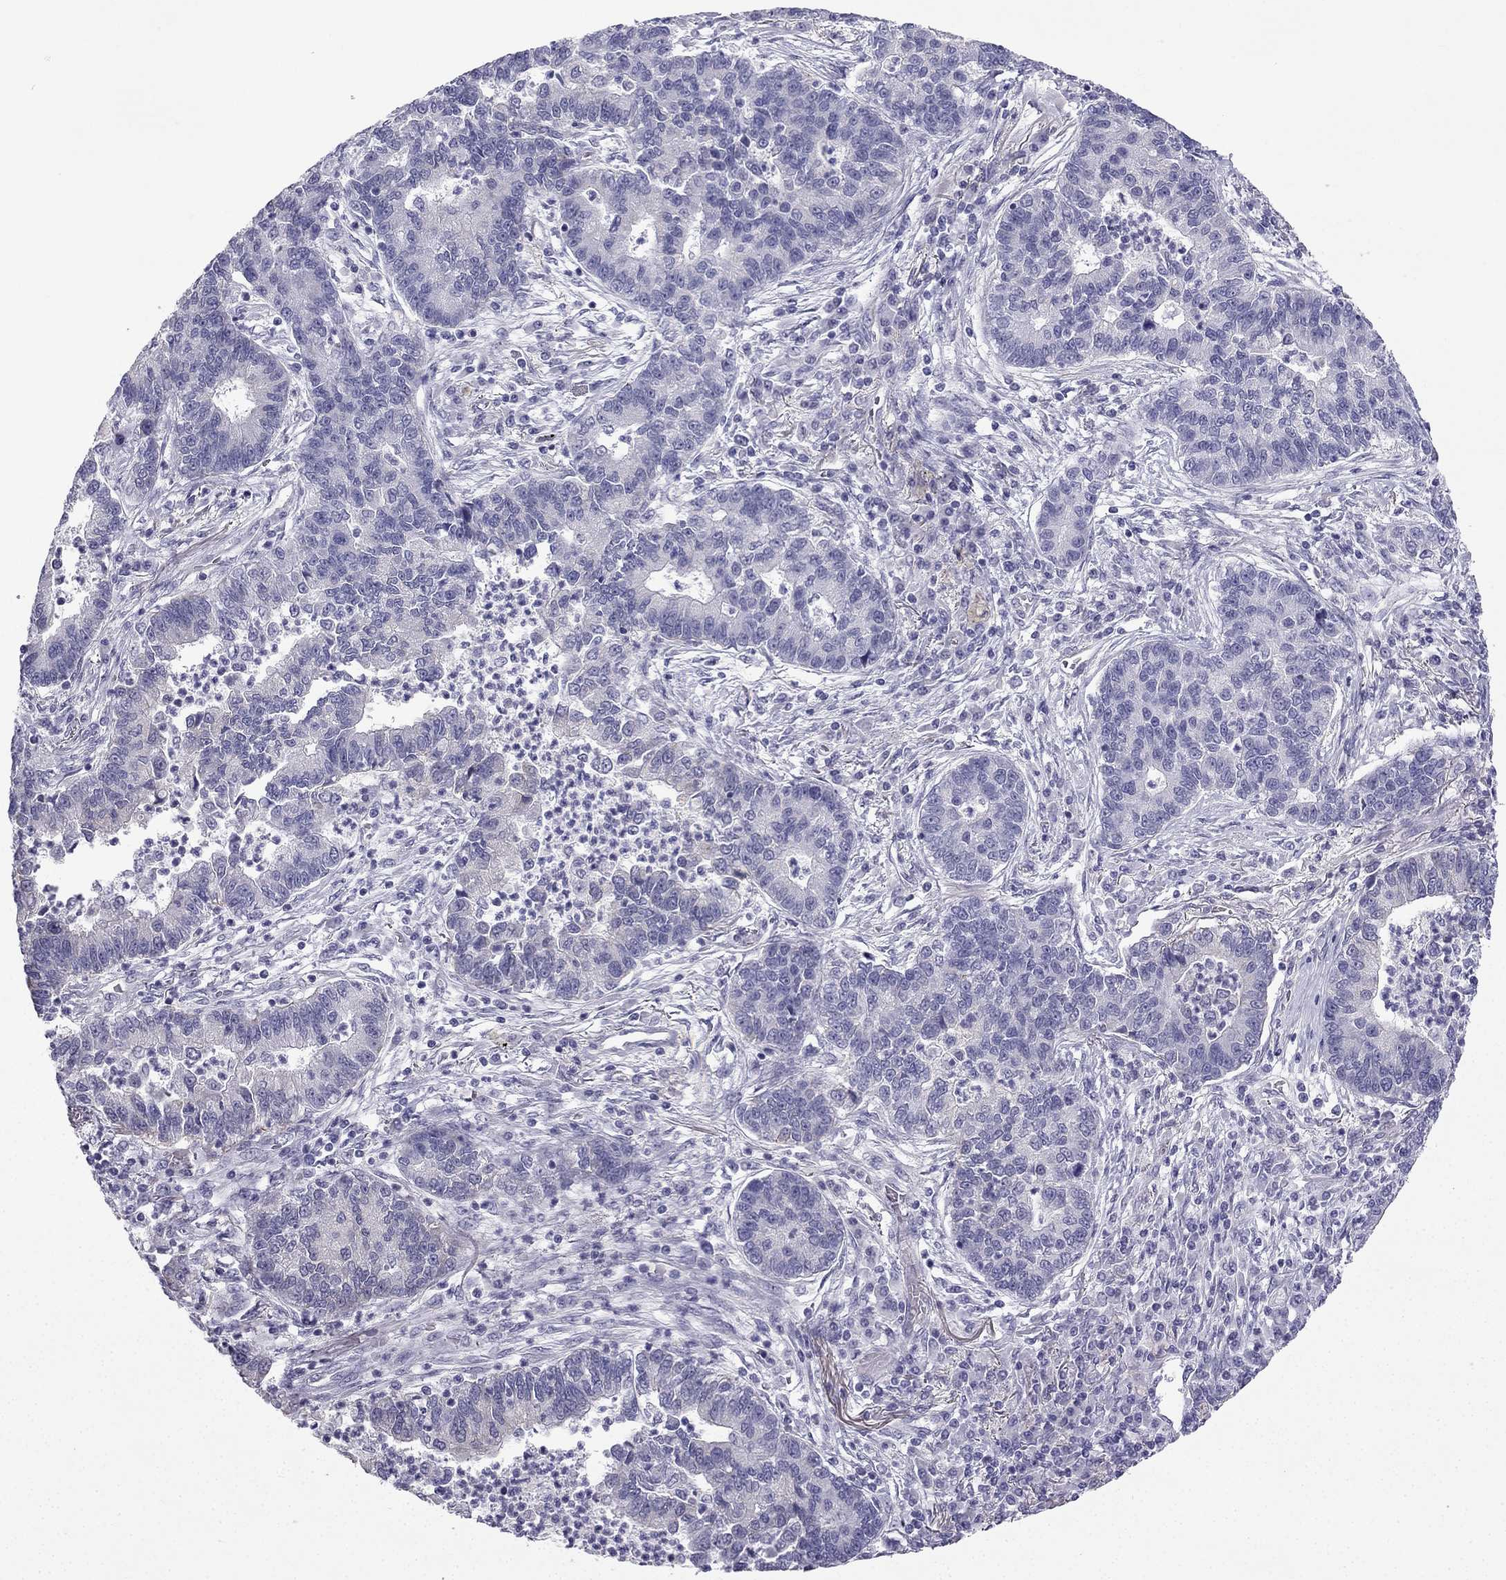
{"staining": {"intensity": "negative", "quantity": "none", "location": "none"}, "tissue": "lung cancer", "cell_type": "Tumor cells", "image_type": "cancer", "snomed": [{"axis": "morphology", "description": "Adenocarcinoma, NOS"}, {"axis": "topography", "description": "Lung"}], "caption": "This micrograph is of adenocarcinoma (lung) stained with IHC to label a protein in brown with the nuclei are counter-stained blue. There is no expression in tumor cells. The staining was performed using DAB to visualize the protein expression in brown, while the nuclei were stained in blue with hematoxylin (Magnification: 20x).", "gene": "CFAP53", "patient": {"sex": "female", "age": 57}}